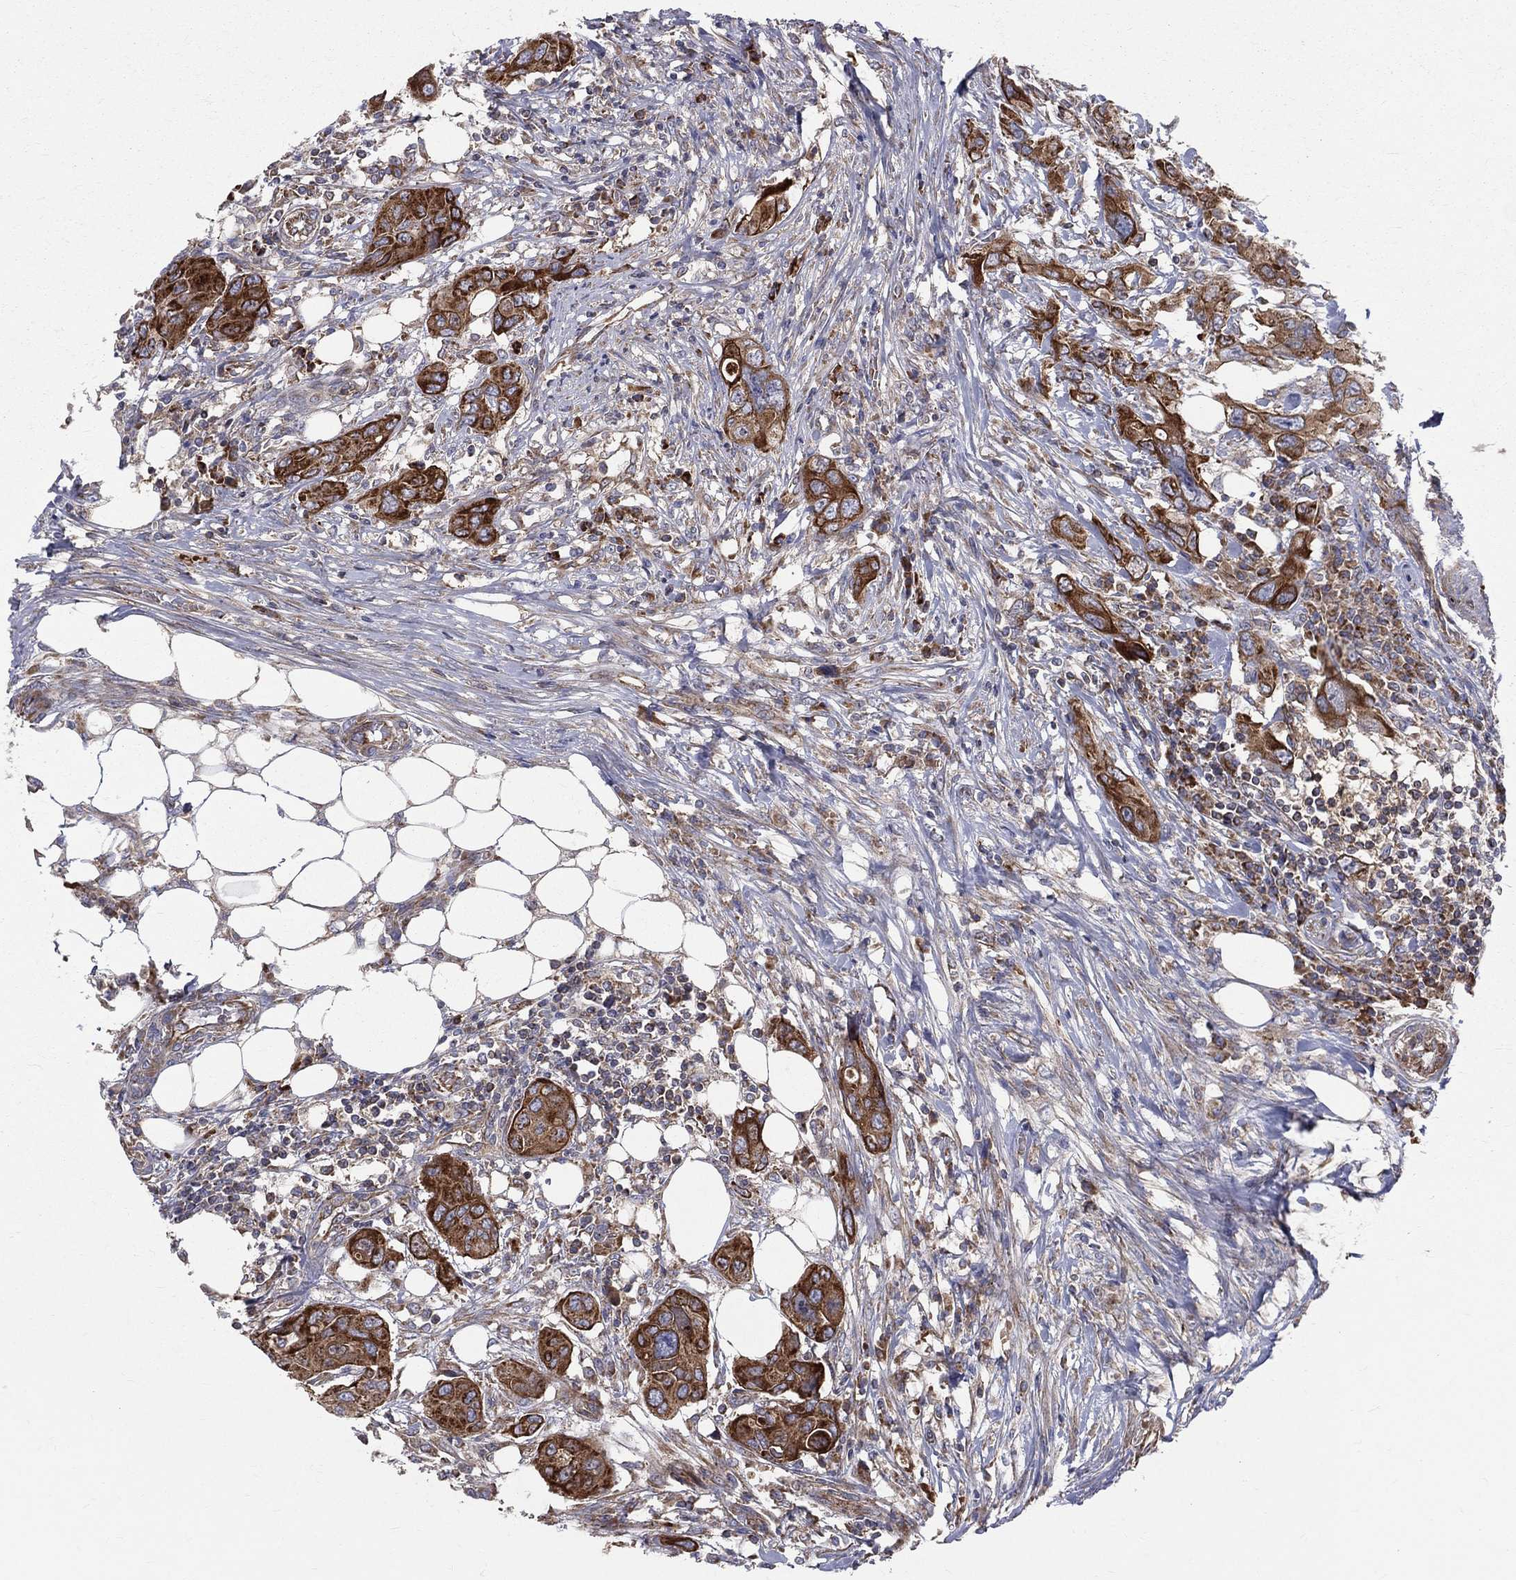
{"staining": {"intensity": "strong", "quantity": ">75%", "location": "cytoplasmic/membranous"}, "tissue": "urothelial cancer", "cell_type": "Tumor cells", "image_type": "cancer", "snomed": [{"axis": "morphology", "description": "Urothelial carcinoma, NOS"}, {"axis": "morphology", "description": "Urothelial carcinoma, High grade"}, {"axis": "topography", "description": "Urinary bladder"}], "caption": "IHC staining of urothelial cancer, which demonstrates high levels of strong cytoplasmic/membranous expression in approximately >75% of tumor cells indicating strong cytoplasmic/membranous protein positivity. The staining was performed using DAB (3,3'-diaminobenzidine) (brown) for protein detection and nuclei were counterstained in hematoxylin (blue).", "gene": "MIX23", "patient": {"sex": "male", "age": 63}}